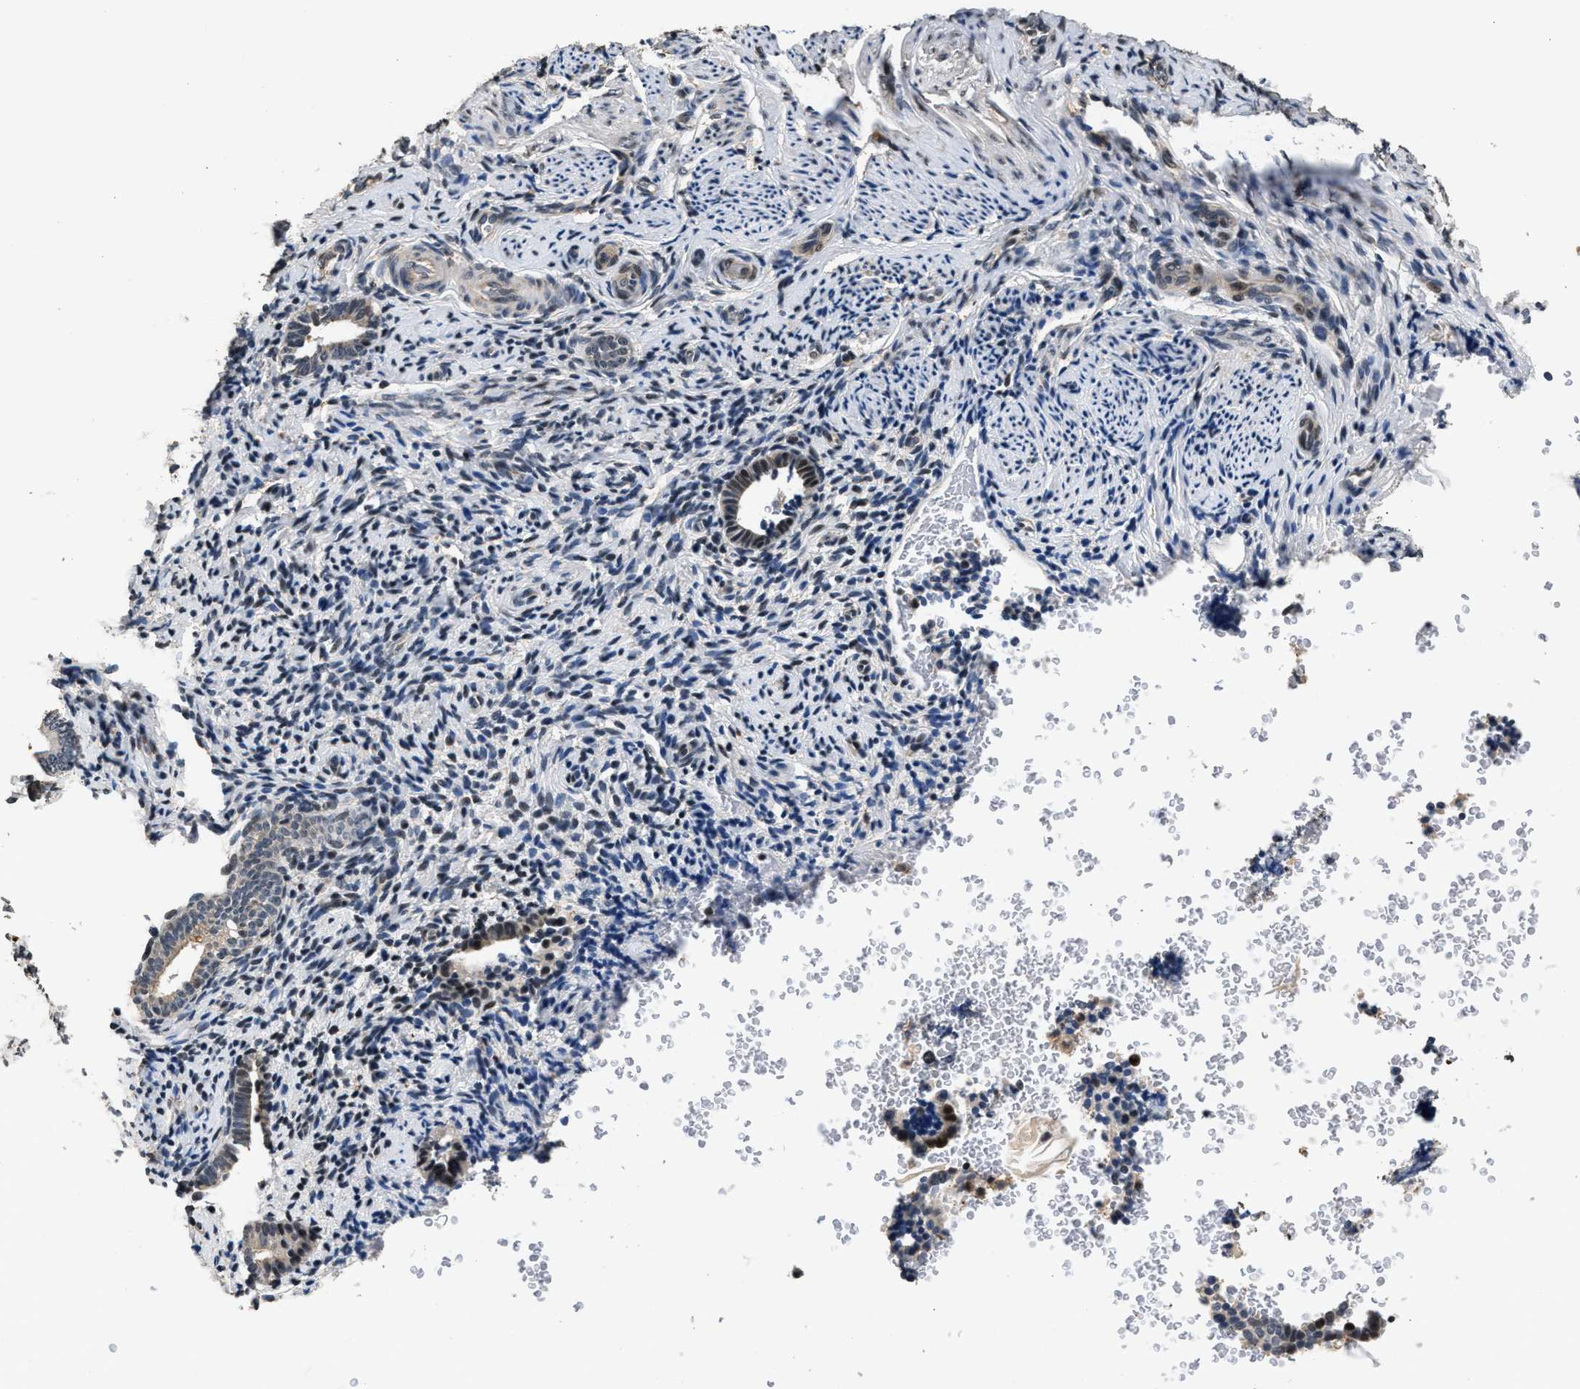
{"staining": {"intensity": "weak", "quantity": "<25%", "location": "nuclear"}, "tissue": "endometrium", "cell_type": "Cells in endometrial stroma", "image_type": "normal", "snomed": [{"axis": "morphology", "description": "Normal tissue, NOS"}, {"axis": "topography", "description": "Endometrium"}], "caption": "High magnification brightfield microscopy of unremarkable endometrium stained with DAB (3,3'-diaminobenzidine) (brown) and counterstained with hematoxylin (blue): cells in endometrial stroma show no significant positivity. Nuclei are stained in blue.", "gene": "RBM33", "patient": {"sex": "female", "age": 51}}